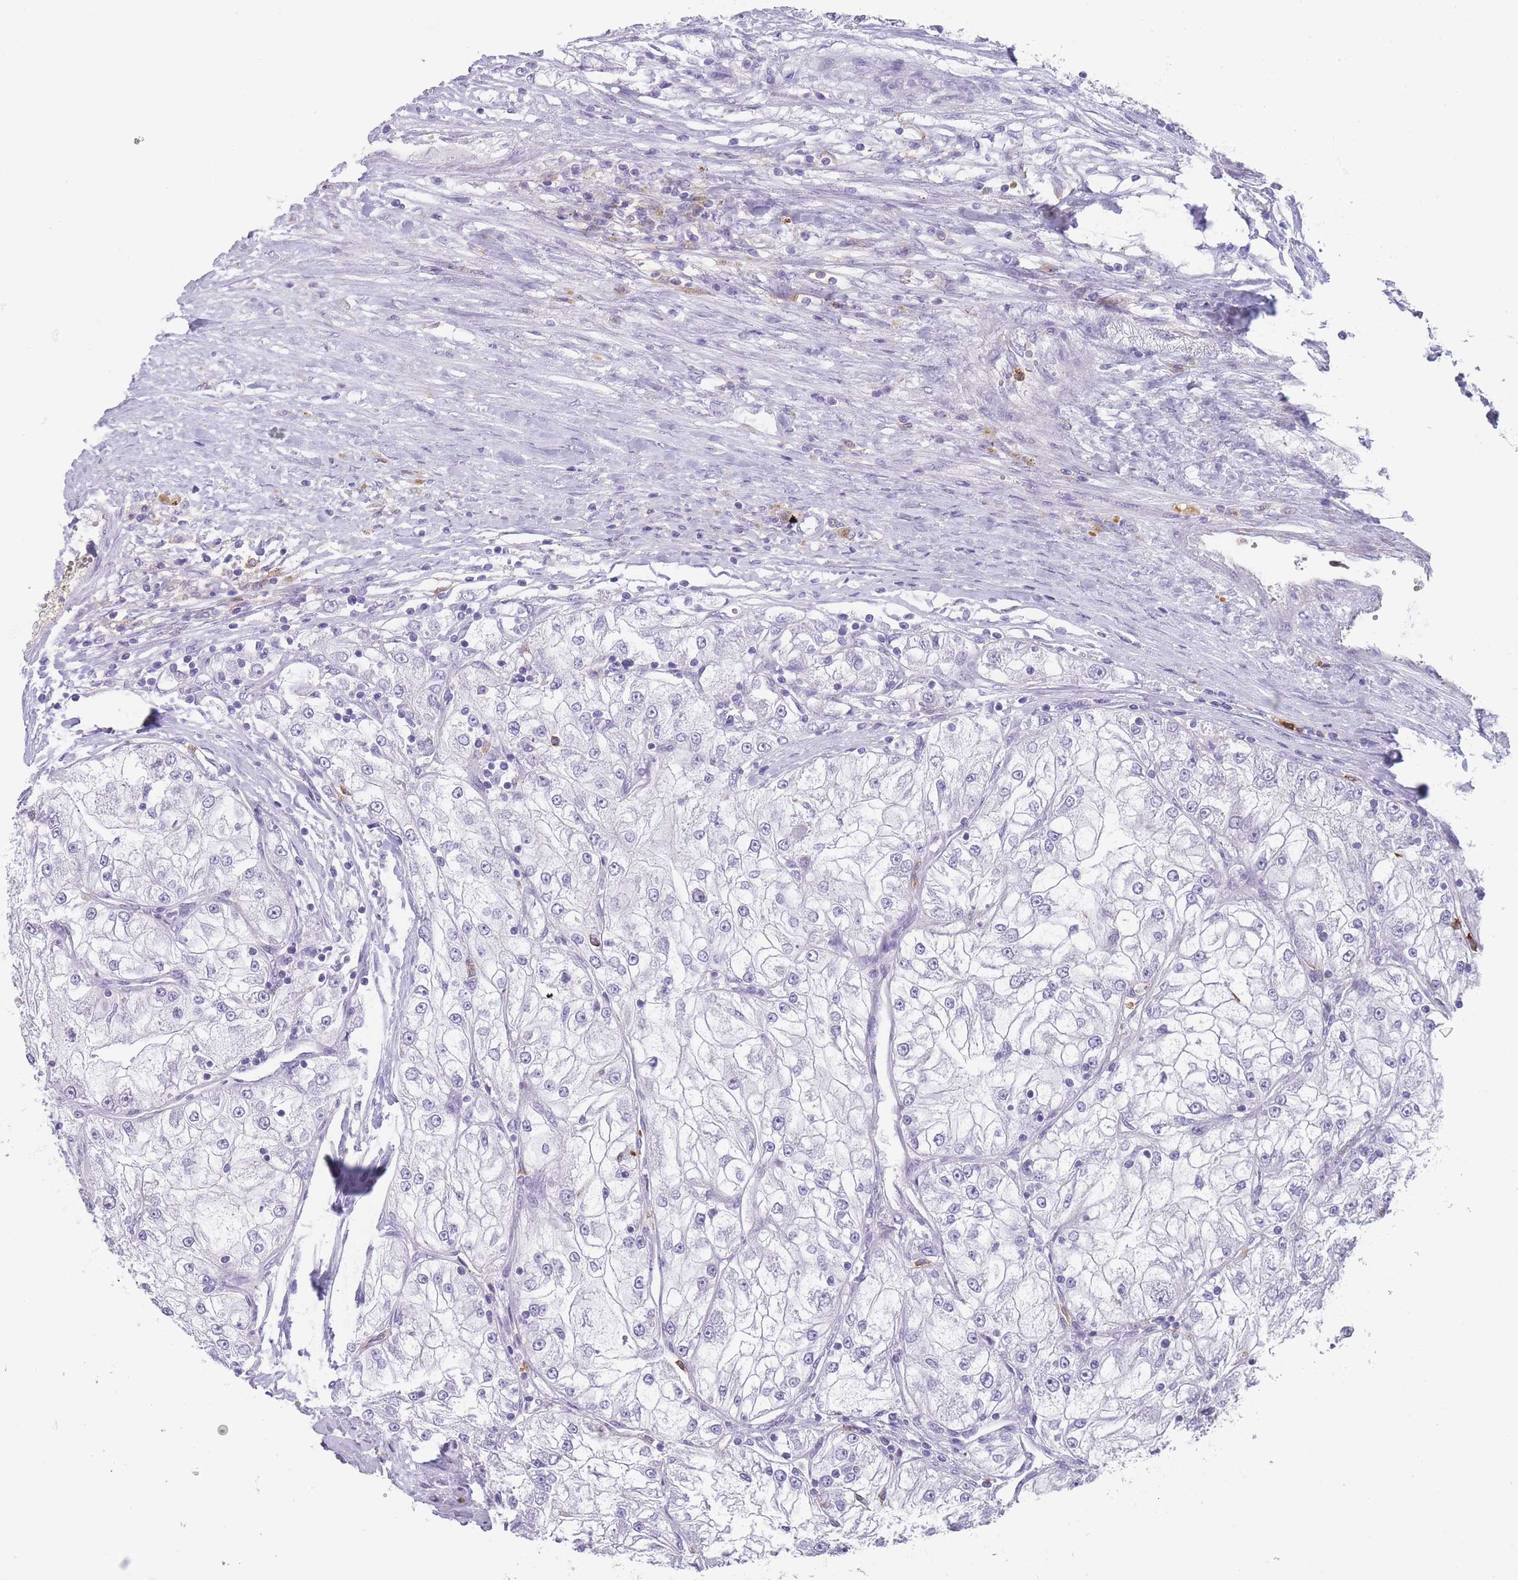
{"staining": {"intensity": "negative", "quantity": "none", "location": "none"}, "tissue": "renal cancer", "cell_type": "Tumor cells", "image_type": "cancer", "snomed": [{"axis": "morphology", "description": "Adenocarcinoma, NOS"}, {"axis": "topography", "description": "Kidney"}], "caption": "There is no significant staining in tumor cells of adenocarcinoma (renal).", "gene": "CR1L", "patient": {"sex": "female", "age": 72}}